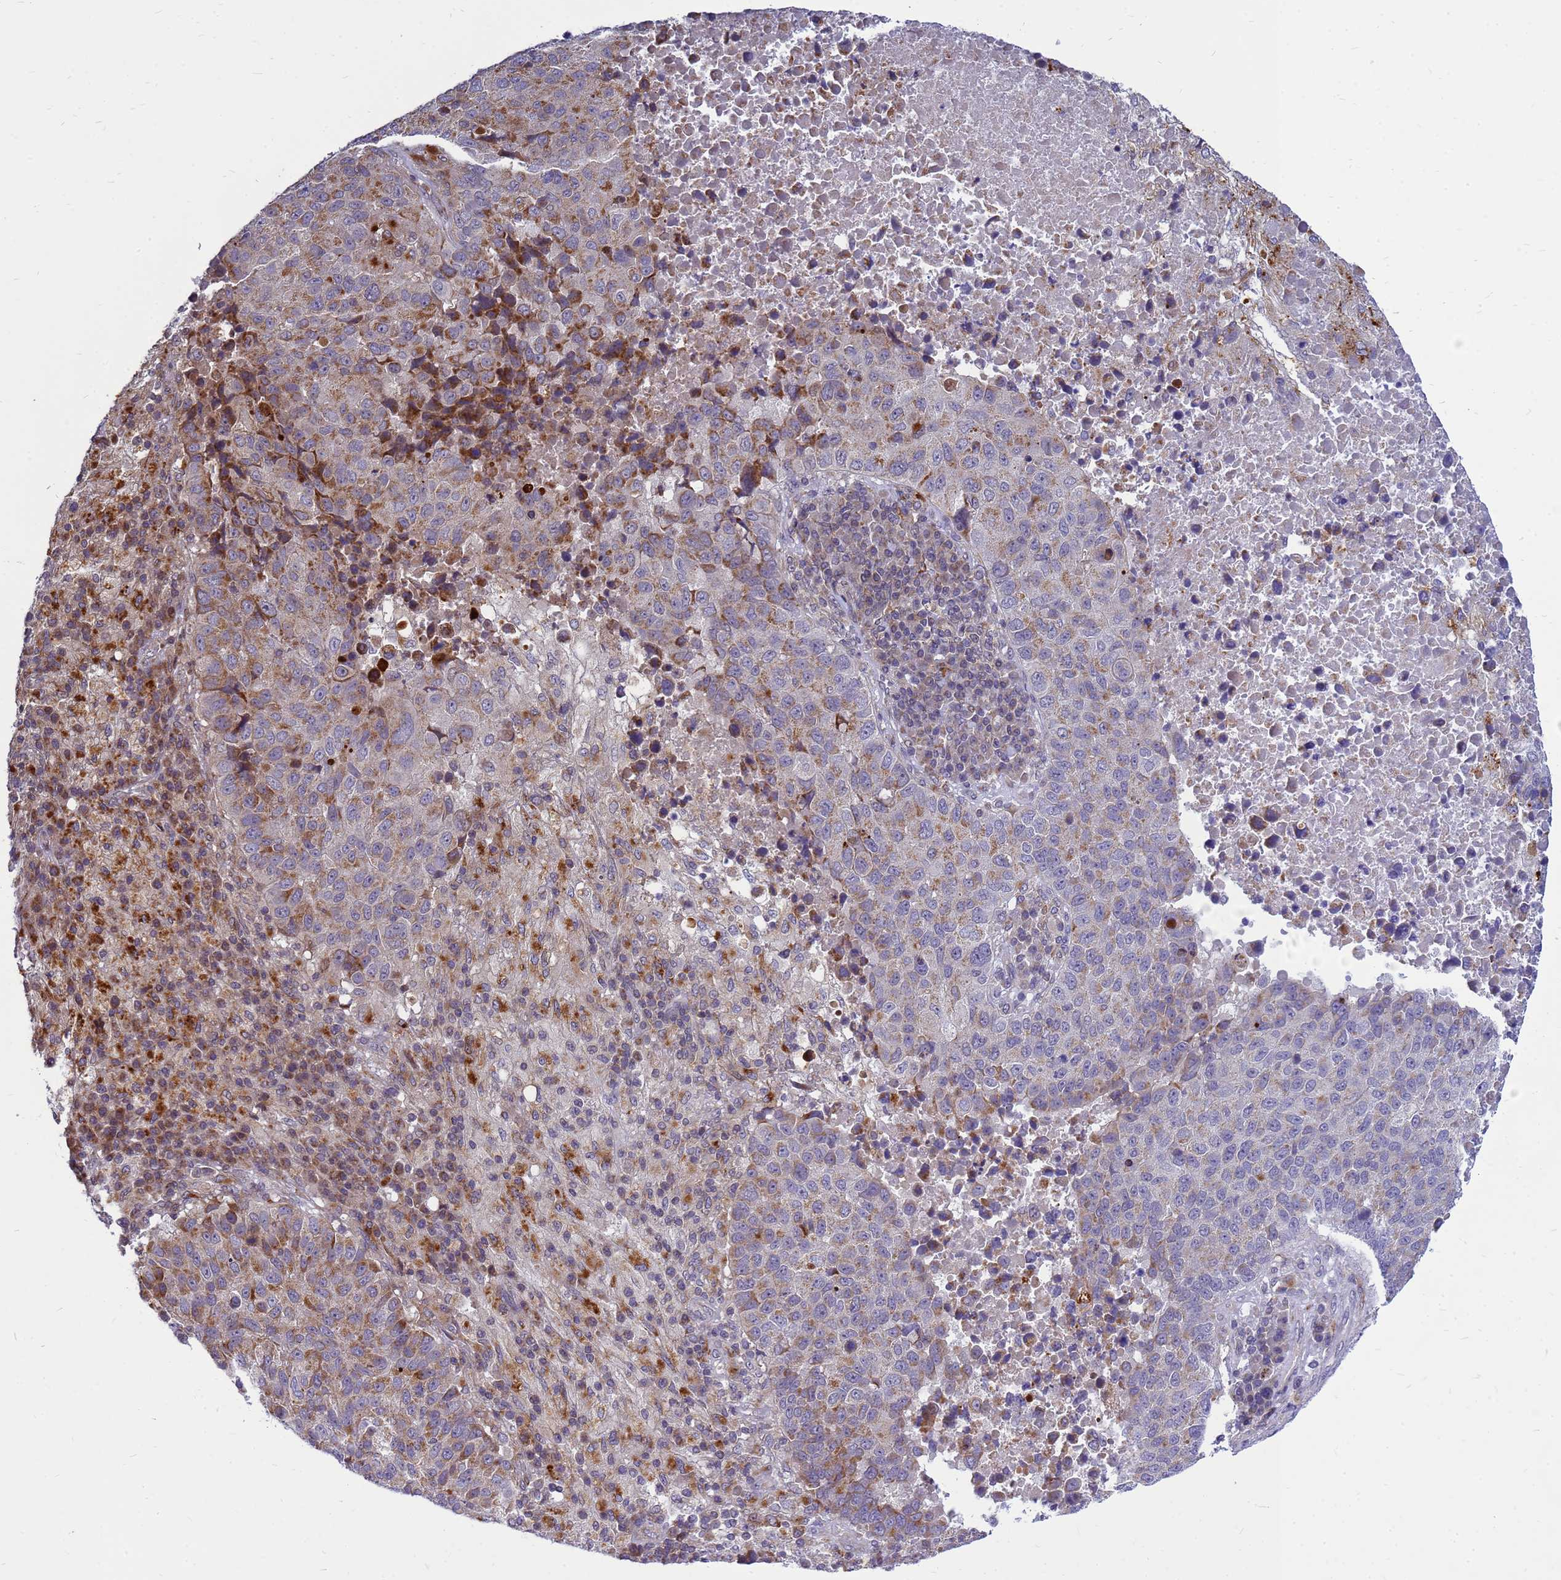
{"staining": {"intensity": "moderate", "quantity": "<25%", "location": "cytoplasmic/membranous"}, "tissue": "lung cancer", "cell_type": "Tumor cells", "image_type": "cancer", "snomed": [{"axis": "morphology", "description": "Squamous cell carcinoma, NOS"}, {"axis": "topography", "description": "Lung"}], "caption": "DAB (3,3'-diaminobenzidine) immunohistochemical staining of human lung cancer (squamous cell carcinoma) exhibits moderate cytoplasmic/membranous protein positivity in about <25% of tumor cells.", "gene": "C12orf43", "patient": {"sex": "male", "age": 73}}